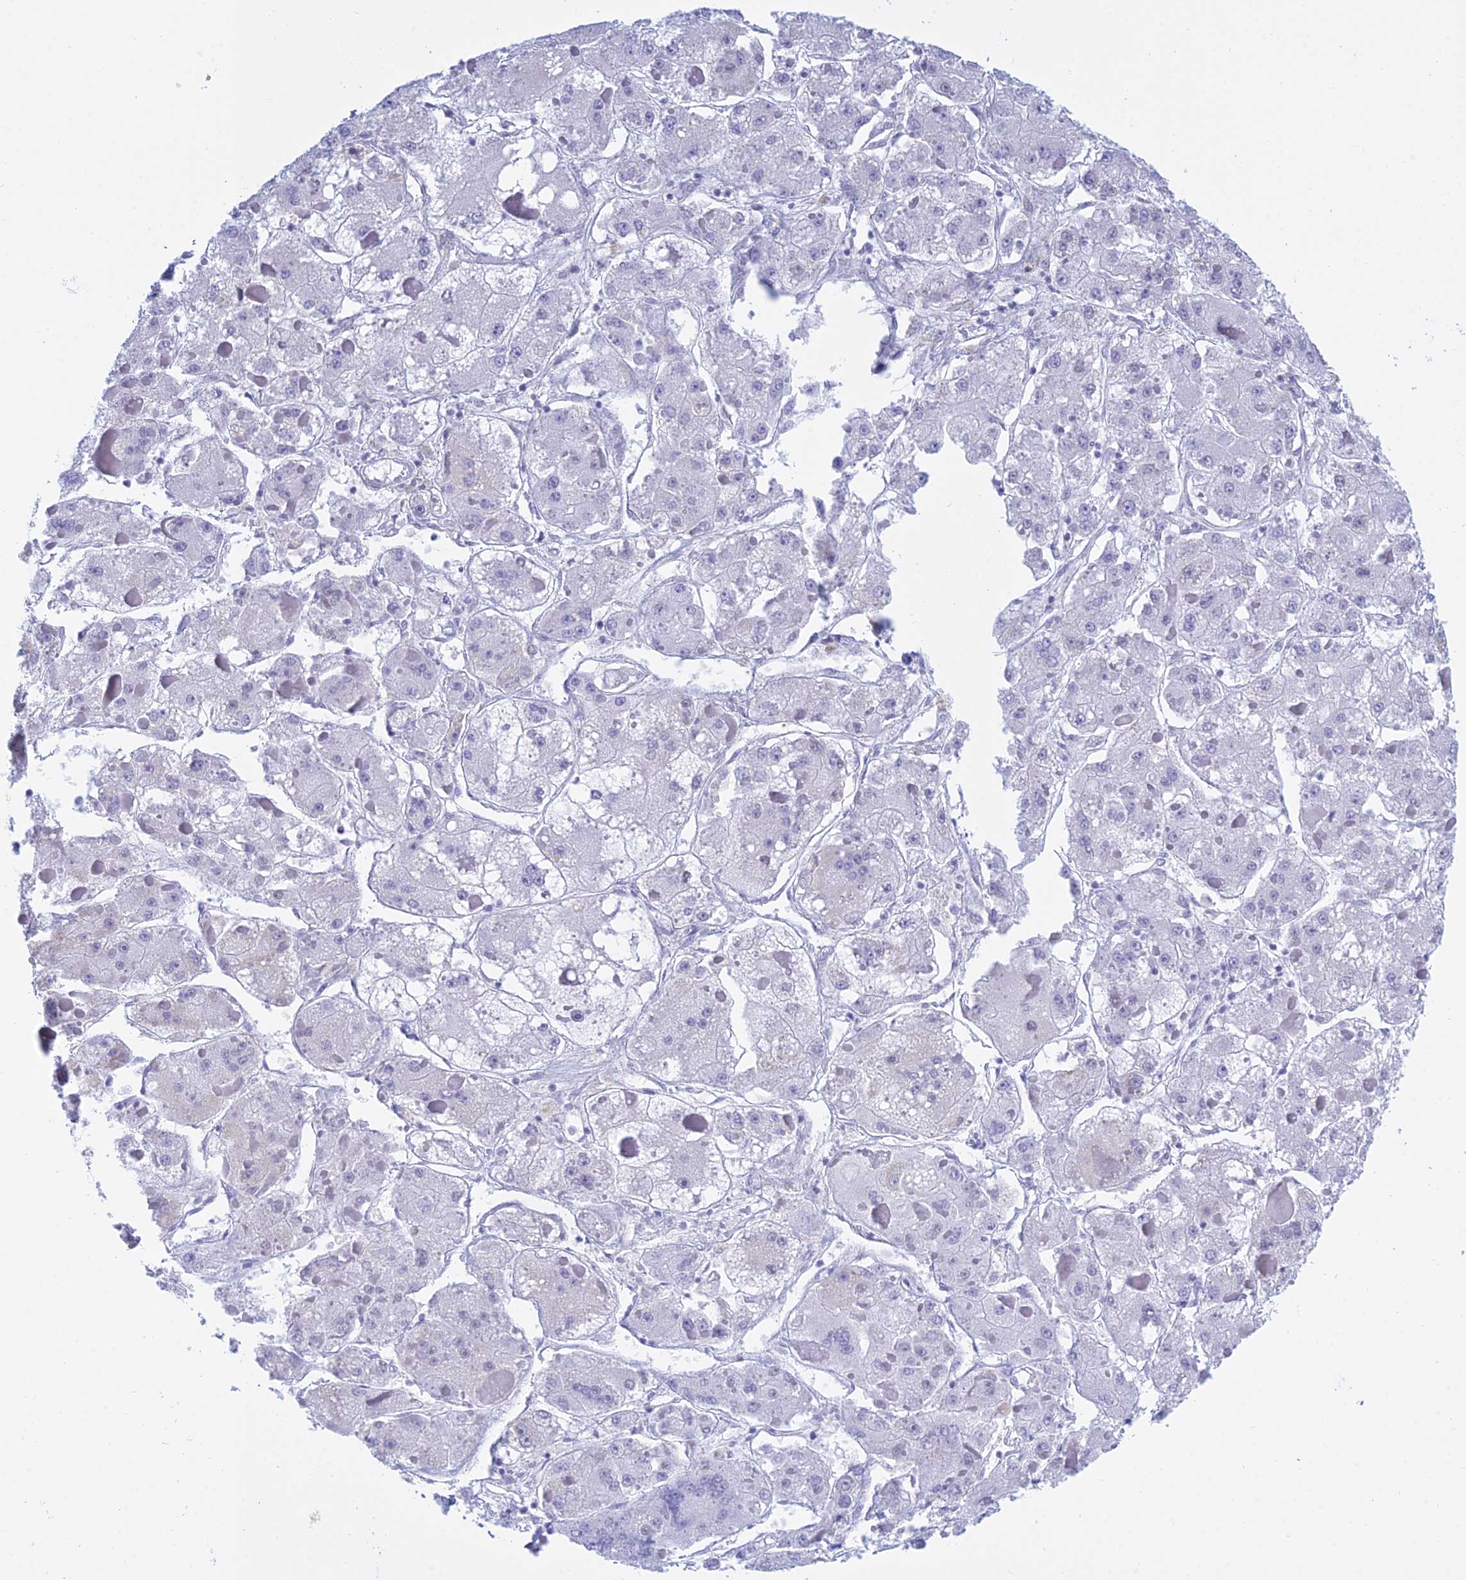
{"staining": {"intensity": "negative", "quantity": "none", "location": "none"}, "tissue": "liver cancer", "cell_type": "Tumor cells", "image_type": "cancer", "snomed": [{"axis": "morphology", "description": "Carcinoma, Hepatocellular, NOS"}, {"axis": "topography", "description": "Liver"}], "caption": "Protein analysis of liver cancer exhibits no significant staining in tumor cells.", "gene": "KLF14", "patient": {"sex": "female", "age": 73}}